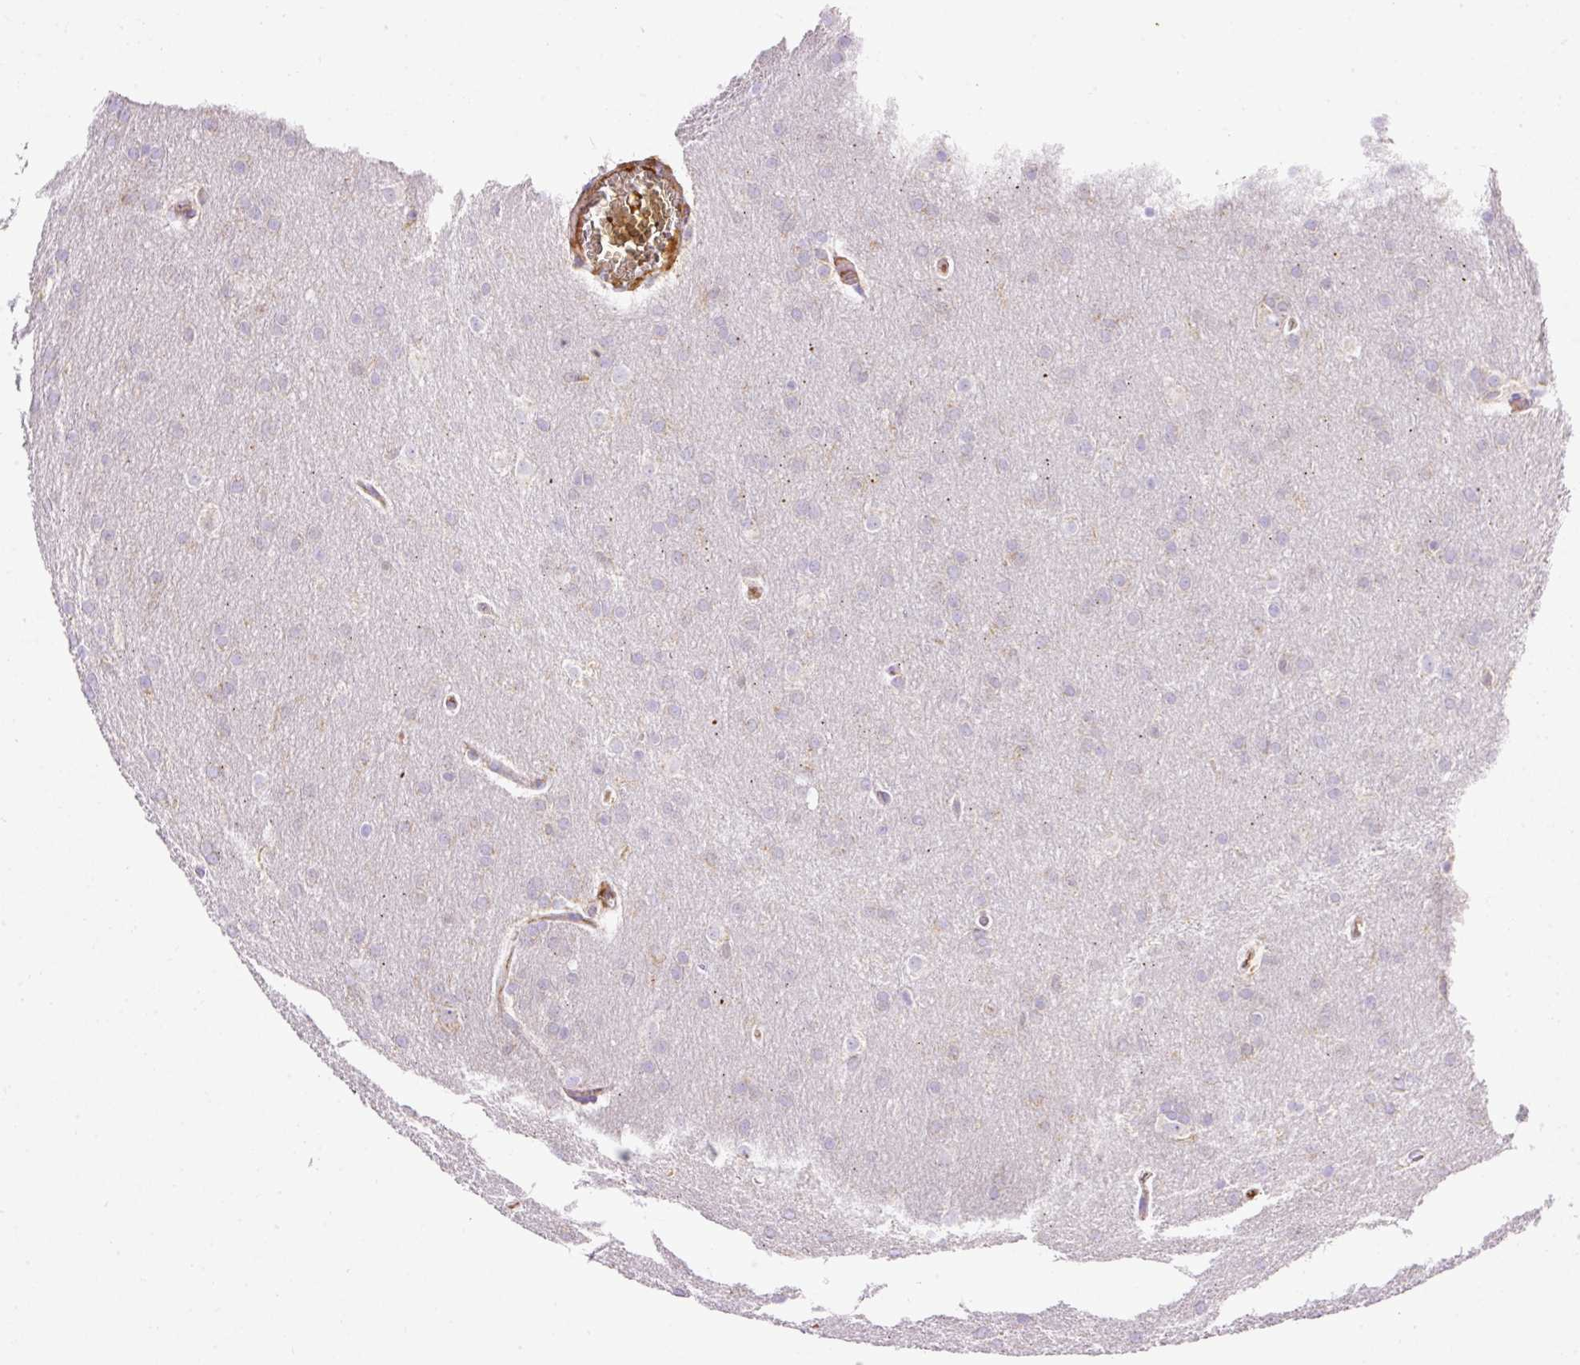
{"staining": {"intensity": "negative", "quantity": "none", "location": "none"}, "tissue": "glioma", "cell_type": "Tumor cells", "image_type": "cancer", "snomed": [{"axis": "morphology", "description": "Glioma, malignant, Low grade"}, {"axis": "topography", "description": "Brain"}], "caption": "Human malignant glioma (low-grade) stained for a protein using immunohistochemistry displays no positivity in tumor cells.", "gene": "IMMT", "patient": {"sex": "female", "age": 32}}